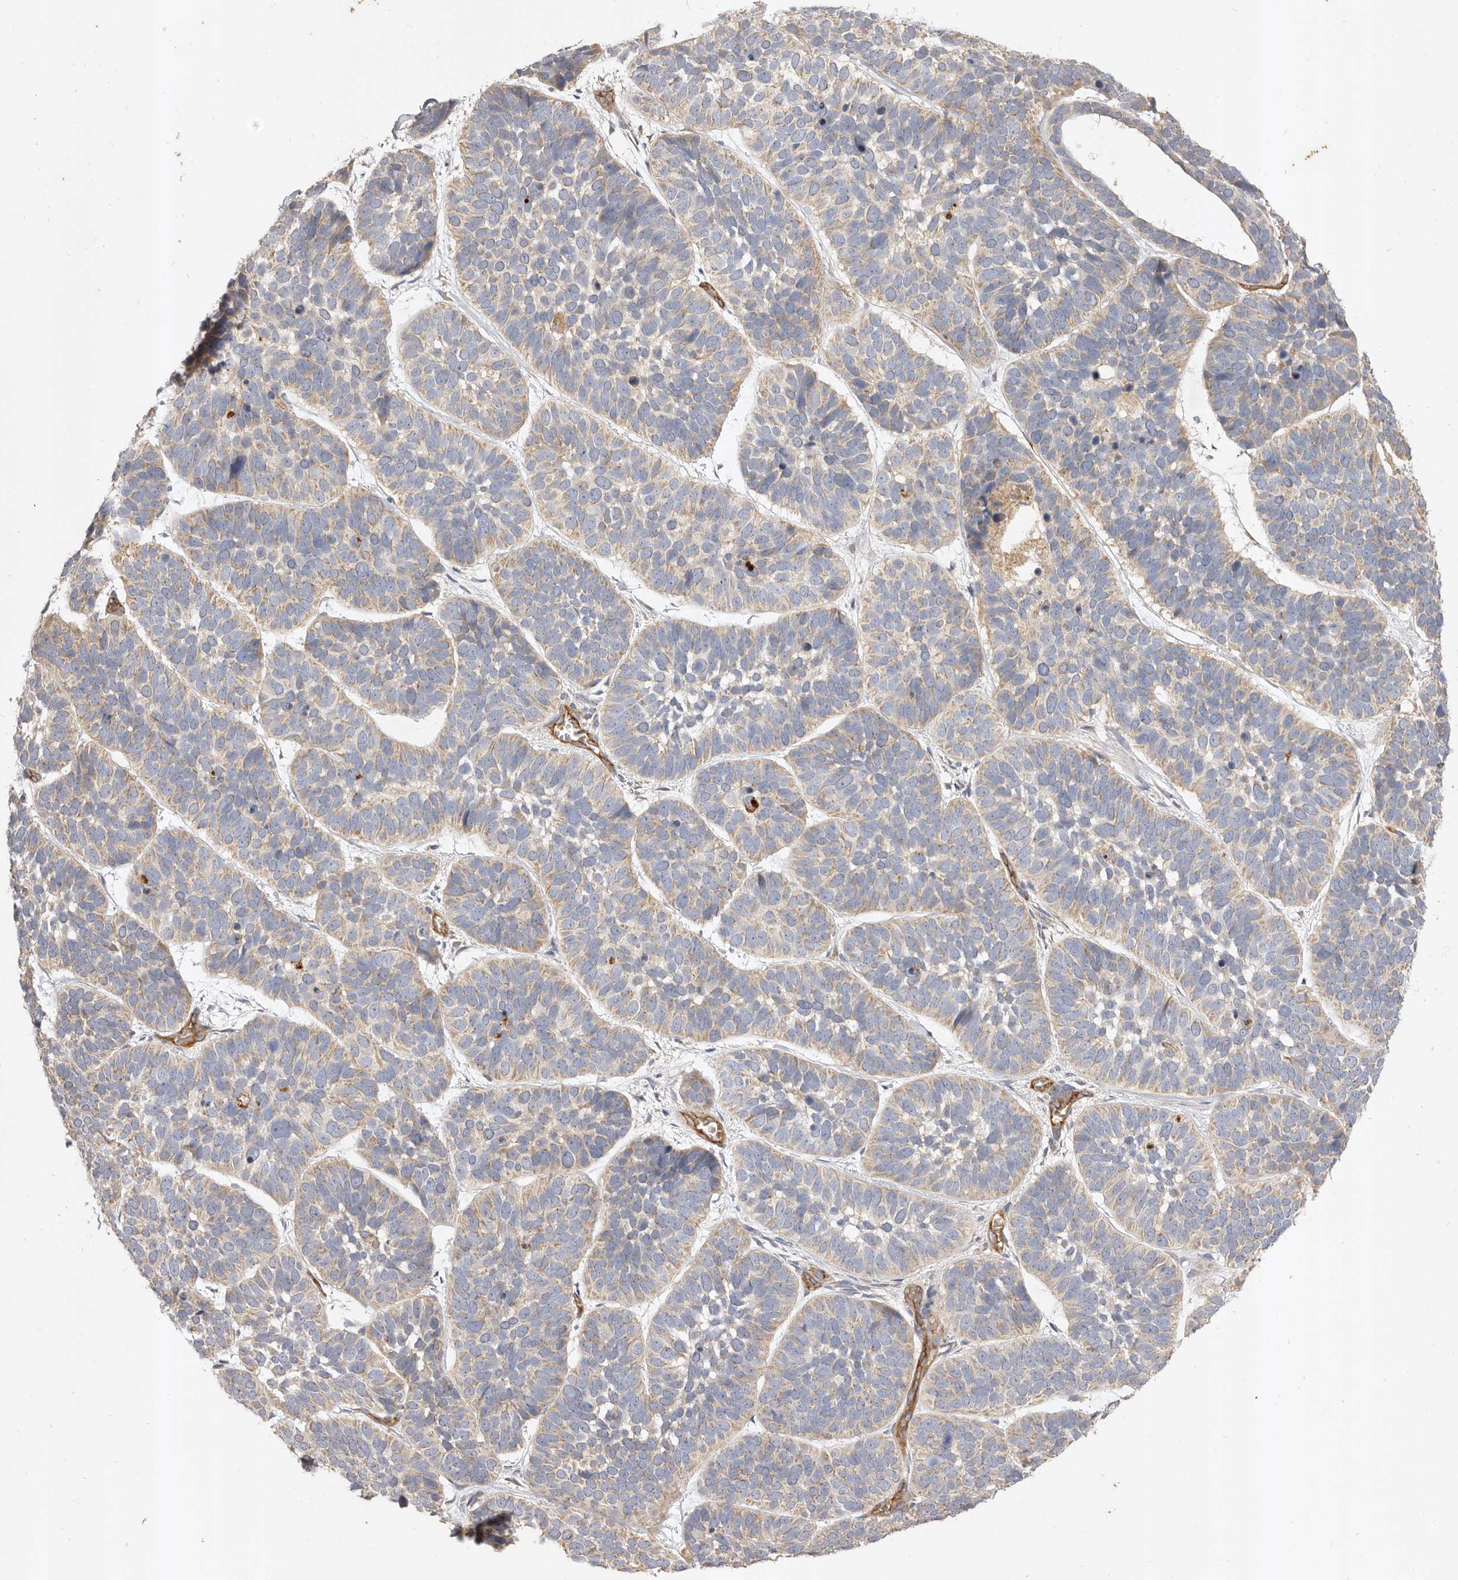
{"staining": {"intensity": "weak", "quantity": "25%-75%", "location": "cytoplasmic/membranous"}, "tissue": "skin cancer", "cell_type": "Tumor cells", "image_type": "cancer", "snomed": [{"axis": "morphology", "description": "Basal cell carcinoma"}, {"axis": "topography", "description": "Skin"}], "caption": "About 25%-75% of tumor cells in human basal cell carcinoma (skin) exhibit weak cytoplasmic/membranous protein expression as visualized by brown immunohistochemical staining.", "gene": "ADAMTS9", "patient": {"sex": "male", "age": 62}}